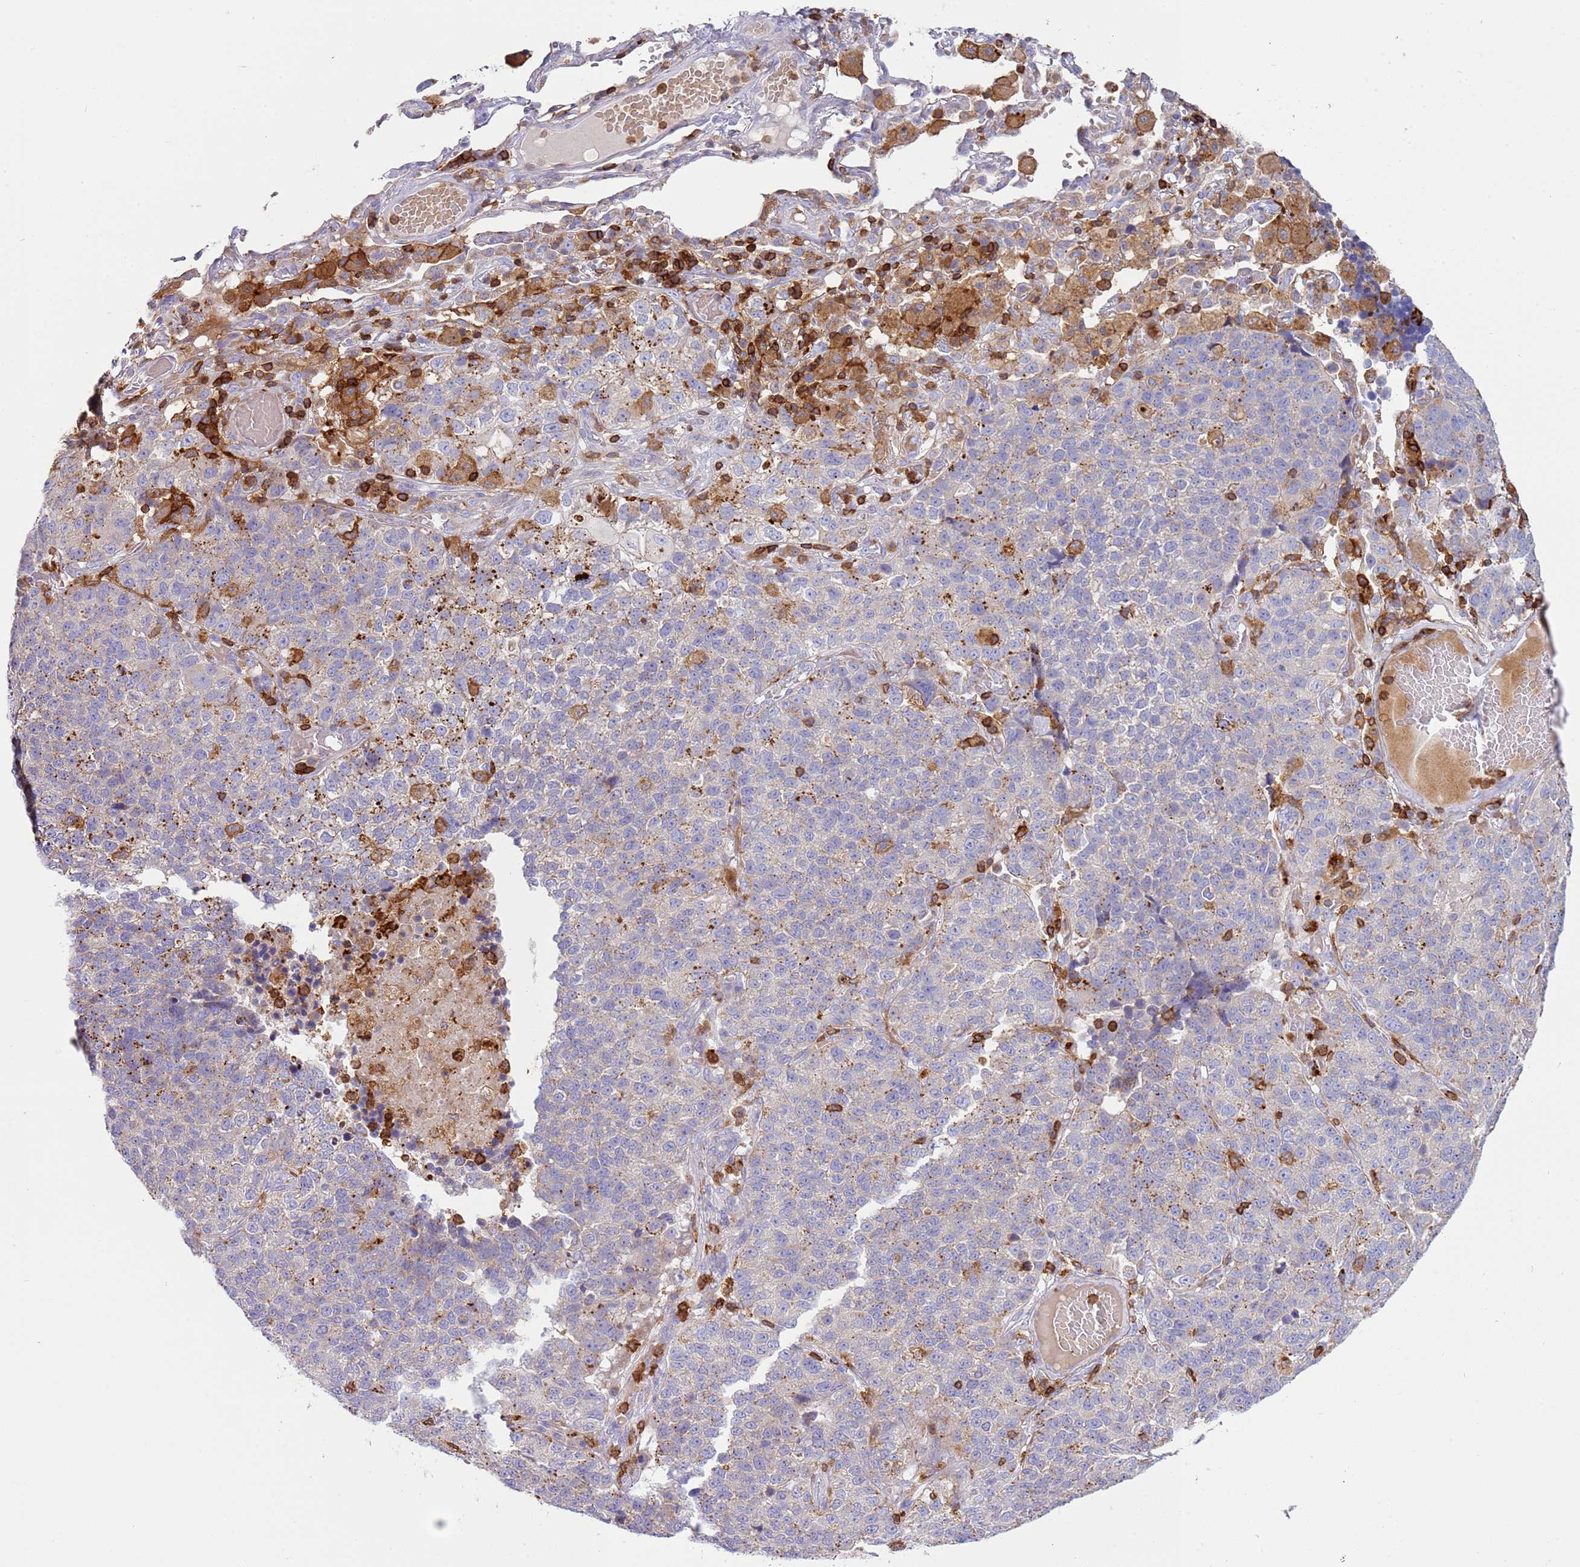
{"staining": {"intensity": "moderate", "quantity": "<25%", "location": "cytoplasmic/membranous"}, "tissue": "lung cancer", "cell_type": "Tumor cells", "image_type": "cancer", "snomed": [{"axis": "morphology", "description": "Adenocarcinoma, NOS"}, {"axis": "topography", "description": "Lung"}], "caption": "A photomicrograph of human lung cancer stained for a protein displays moderate cytoplasmic/membranous brown staining in tumor cells. (DAB IHC, brown staining for protein, blue staining for nuclei).", "gene": "TTPAL", "patient": {"sex": "male", "age": 49}}